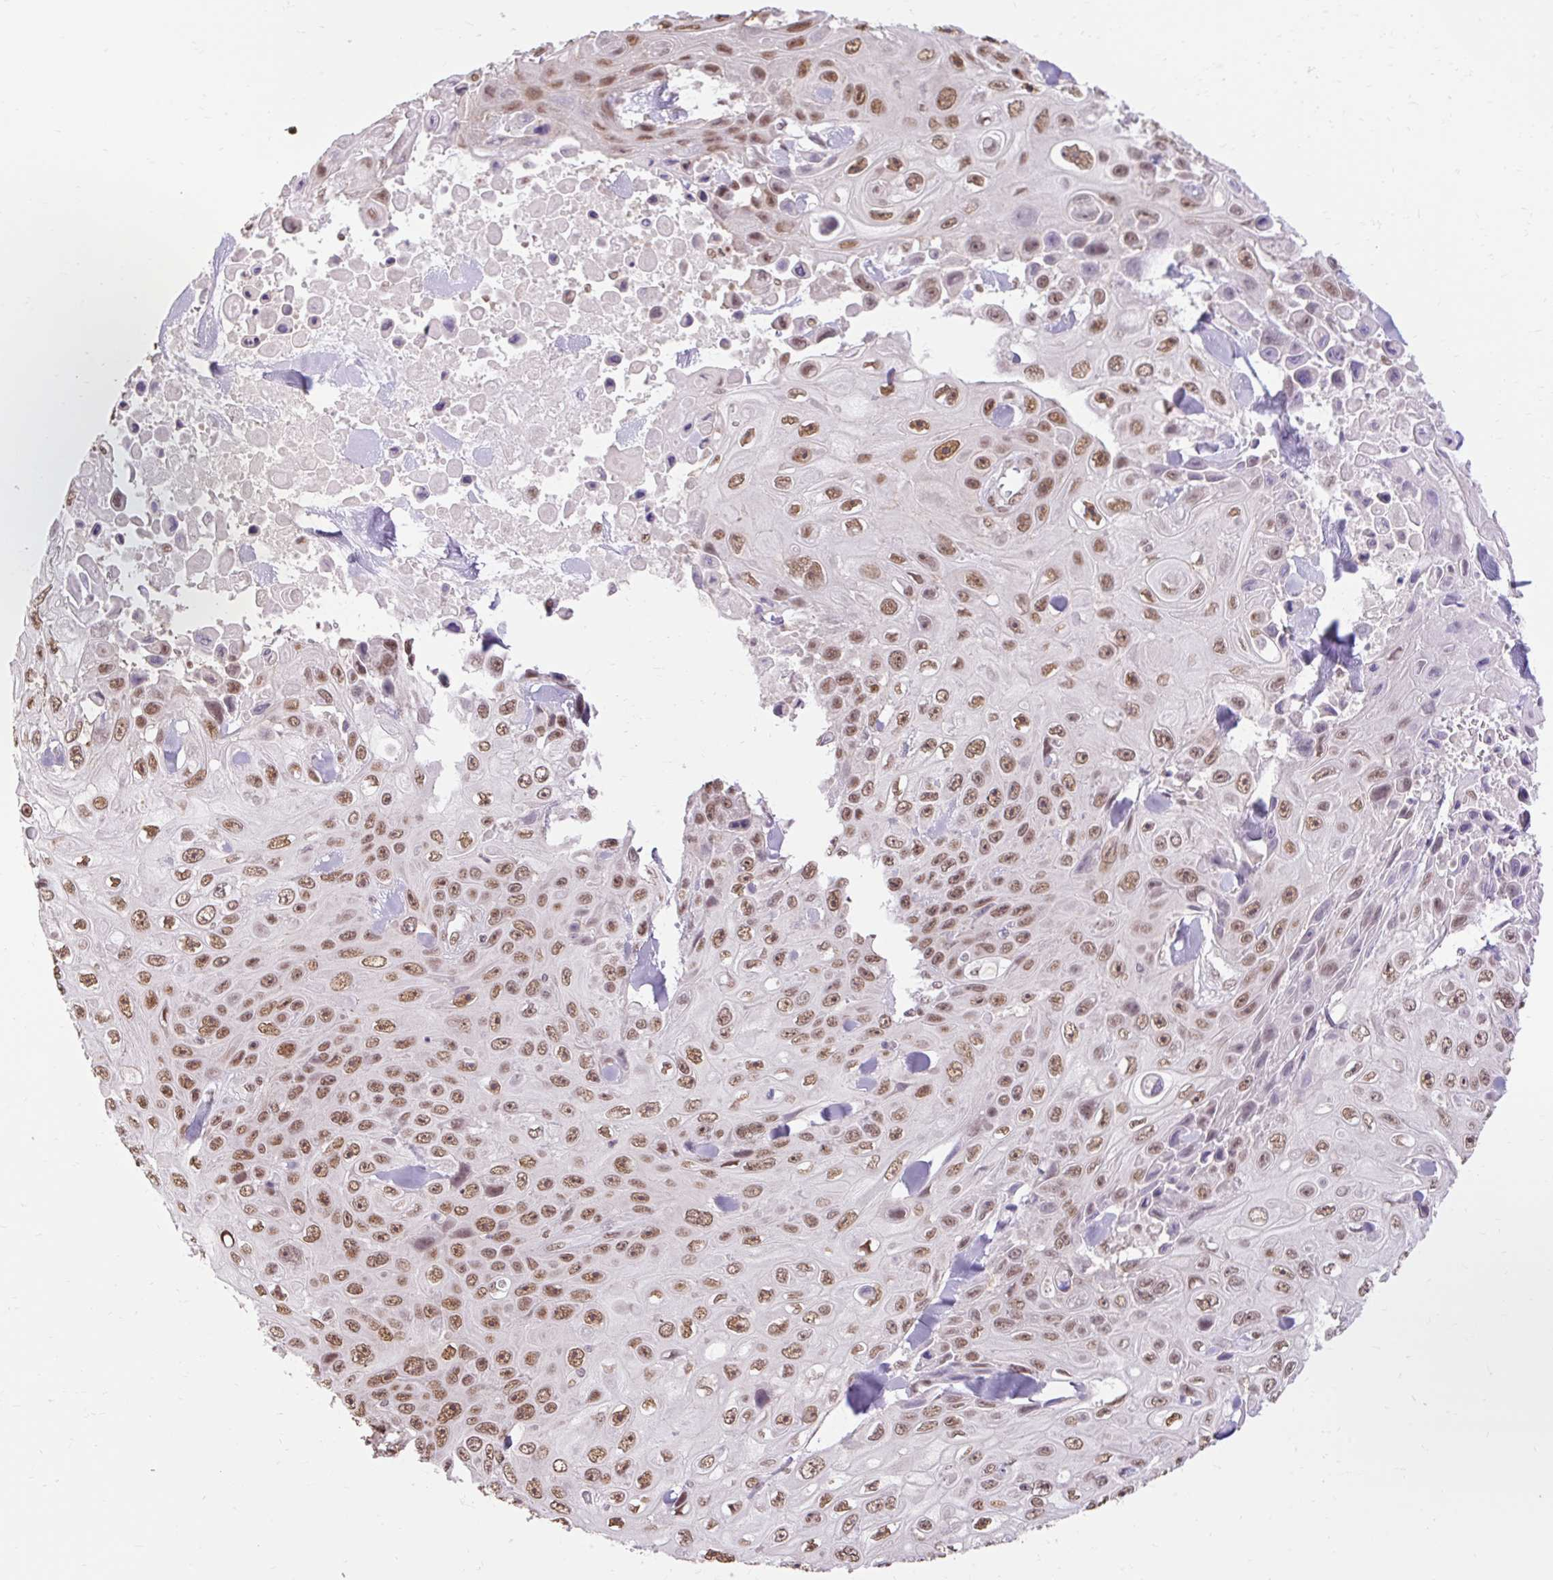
{"staining": {"intensity": "moderate", "quantity": ">75%", "location": "nuclear"}, "tissue": "skin cancer", "cell_type": "Tumor cells", "image_type": "cancer", "snomed": [{"axis": "morphology", "description": "Squamous cell carcinoma, NOS"}, {"axis": "topography", "description": "Skin"}], "caption": "DAB (3,3'-diaminobenzidine) immunohistochemical staining of skin cancer (squamous cell carcinoma) demonstrates moderate nuclear protein staining in about >75% of tumor cells. (IHC, brightfield microscopy, high magnification).", "gene": "NPIPB12", "patient": {"sex": "male", "age": 82}}